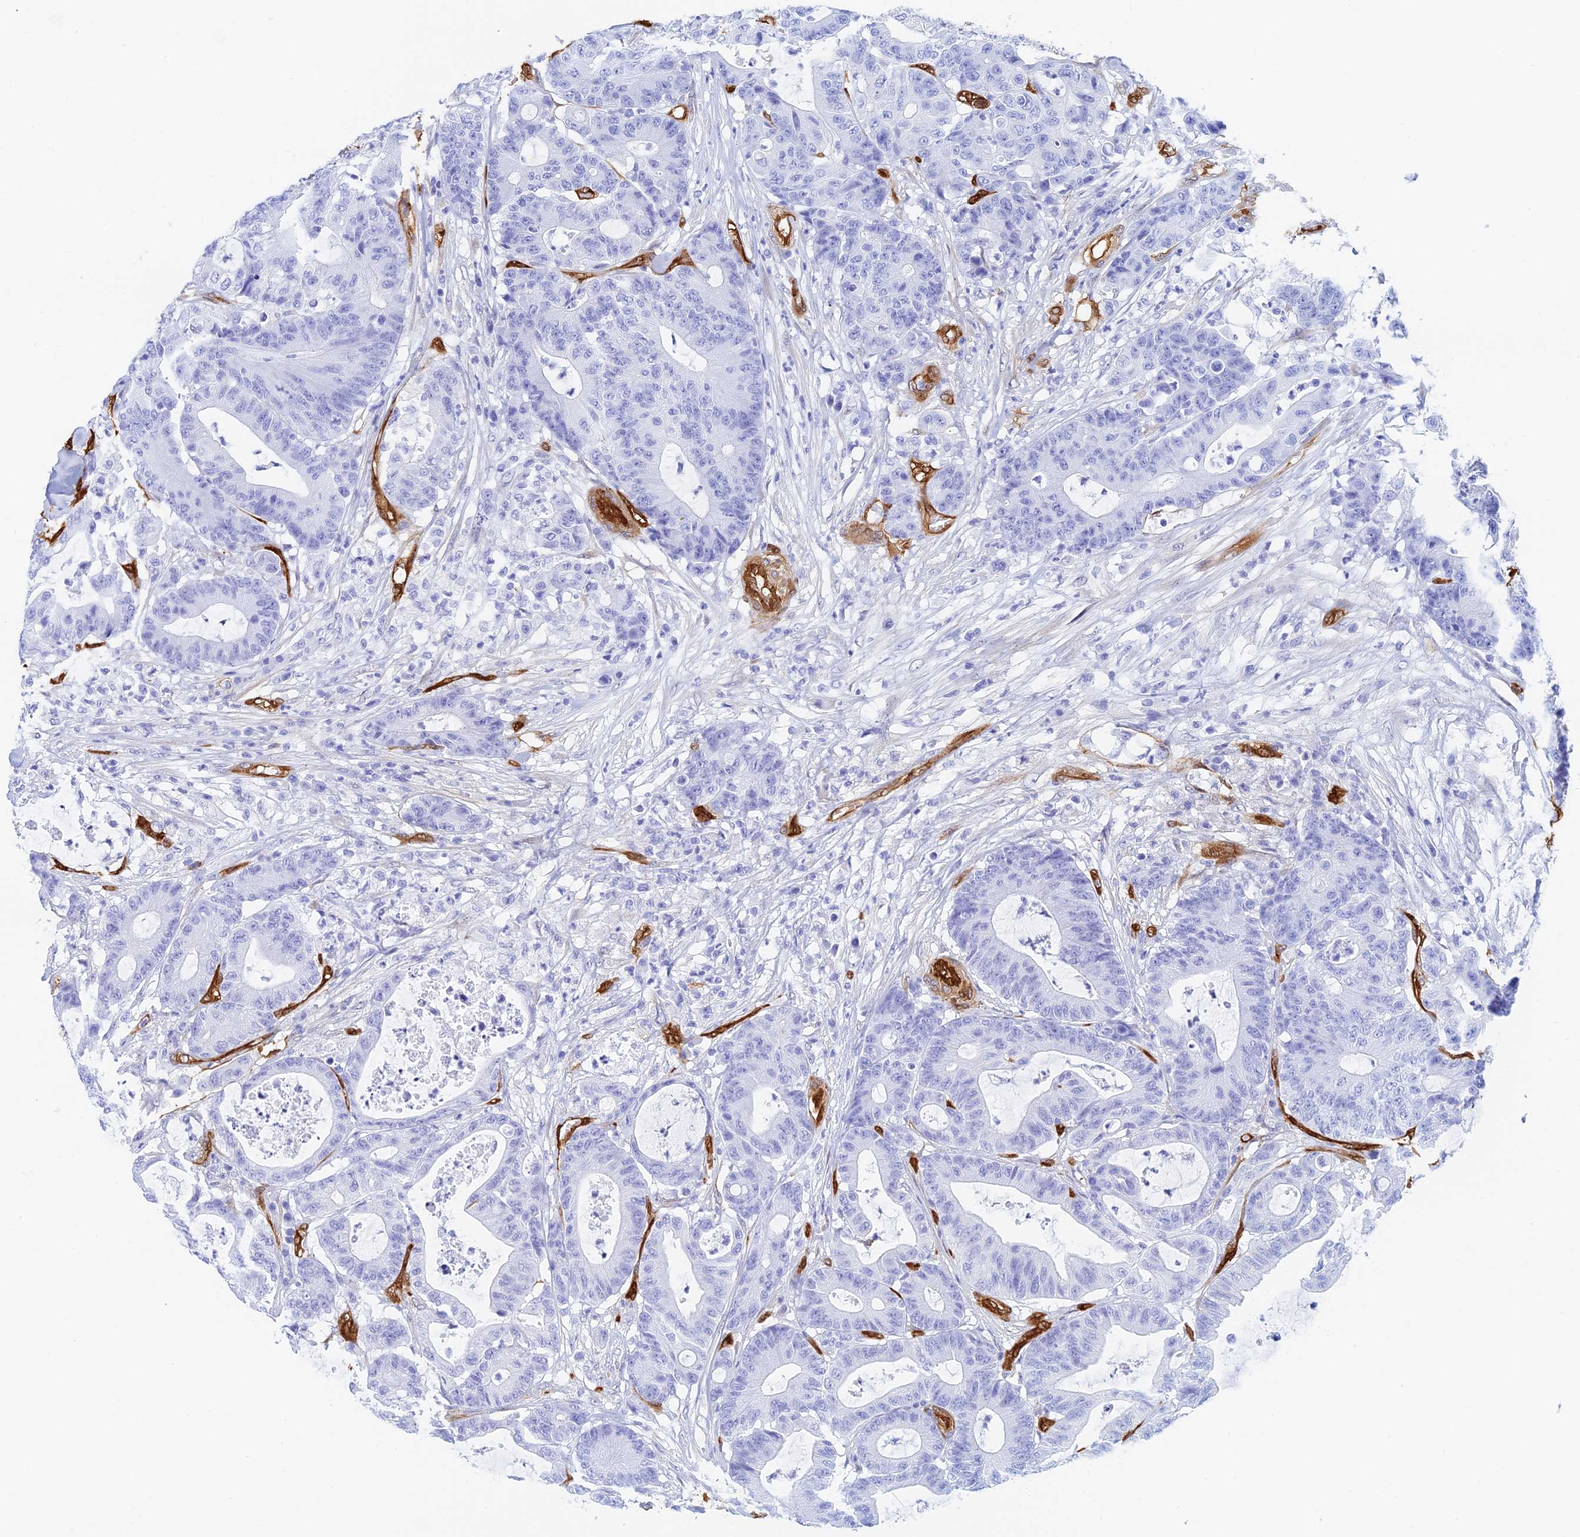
{"staining": {"intensity": "negative", "quantity": "none", "location": "none"}, "tissue": "colorectal cancer", "cell_type": "Tumor cells", "image_type": "cancer", "snomed": [{"axis": "morphology", "description": "Adenocarcinoma, NOS"}, {"axis": "topography", "description": "Colon"}], "caption": "Immunohistochemistry (IHC) micrograph of neoplastic tissue: human colorectal adenocarcinoma stained with DAB (3,3'-diaminobenzidine) demonstrates no significant protein expression in tumor cells.", "gene": "CRIP2", "patient": {"sex": "female", "age": 84}}